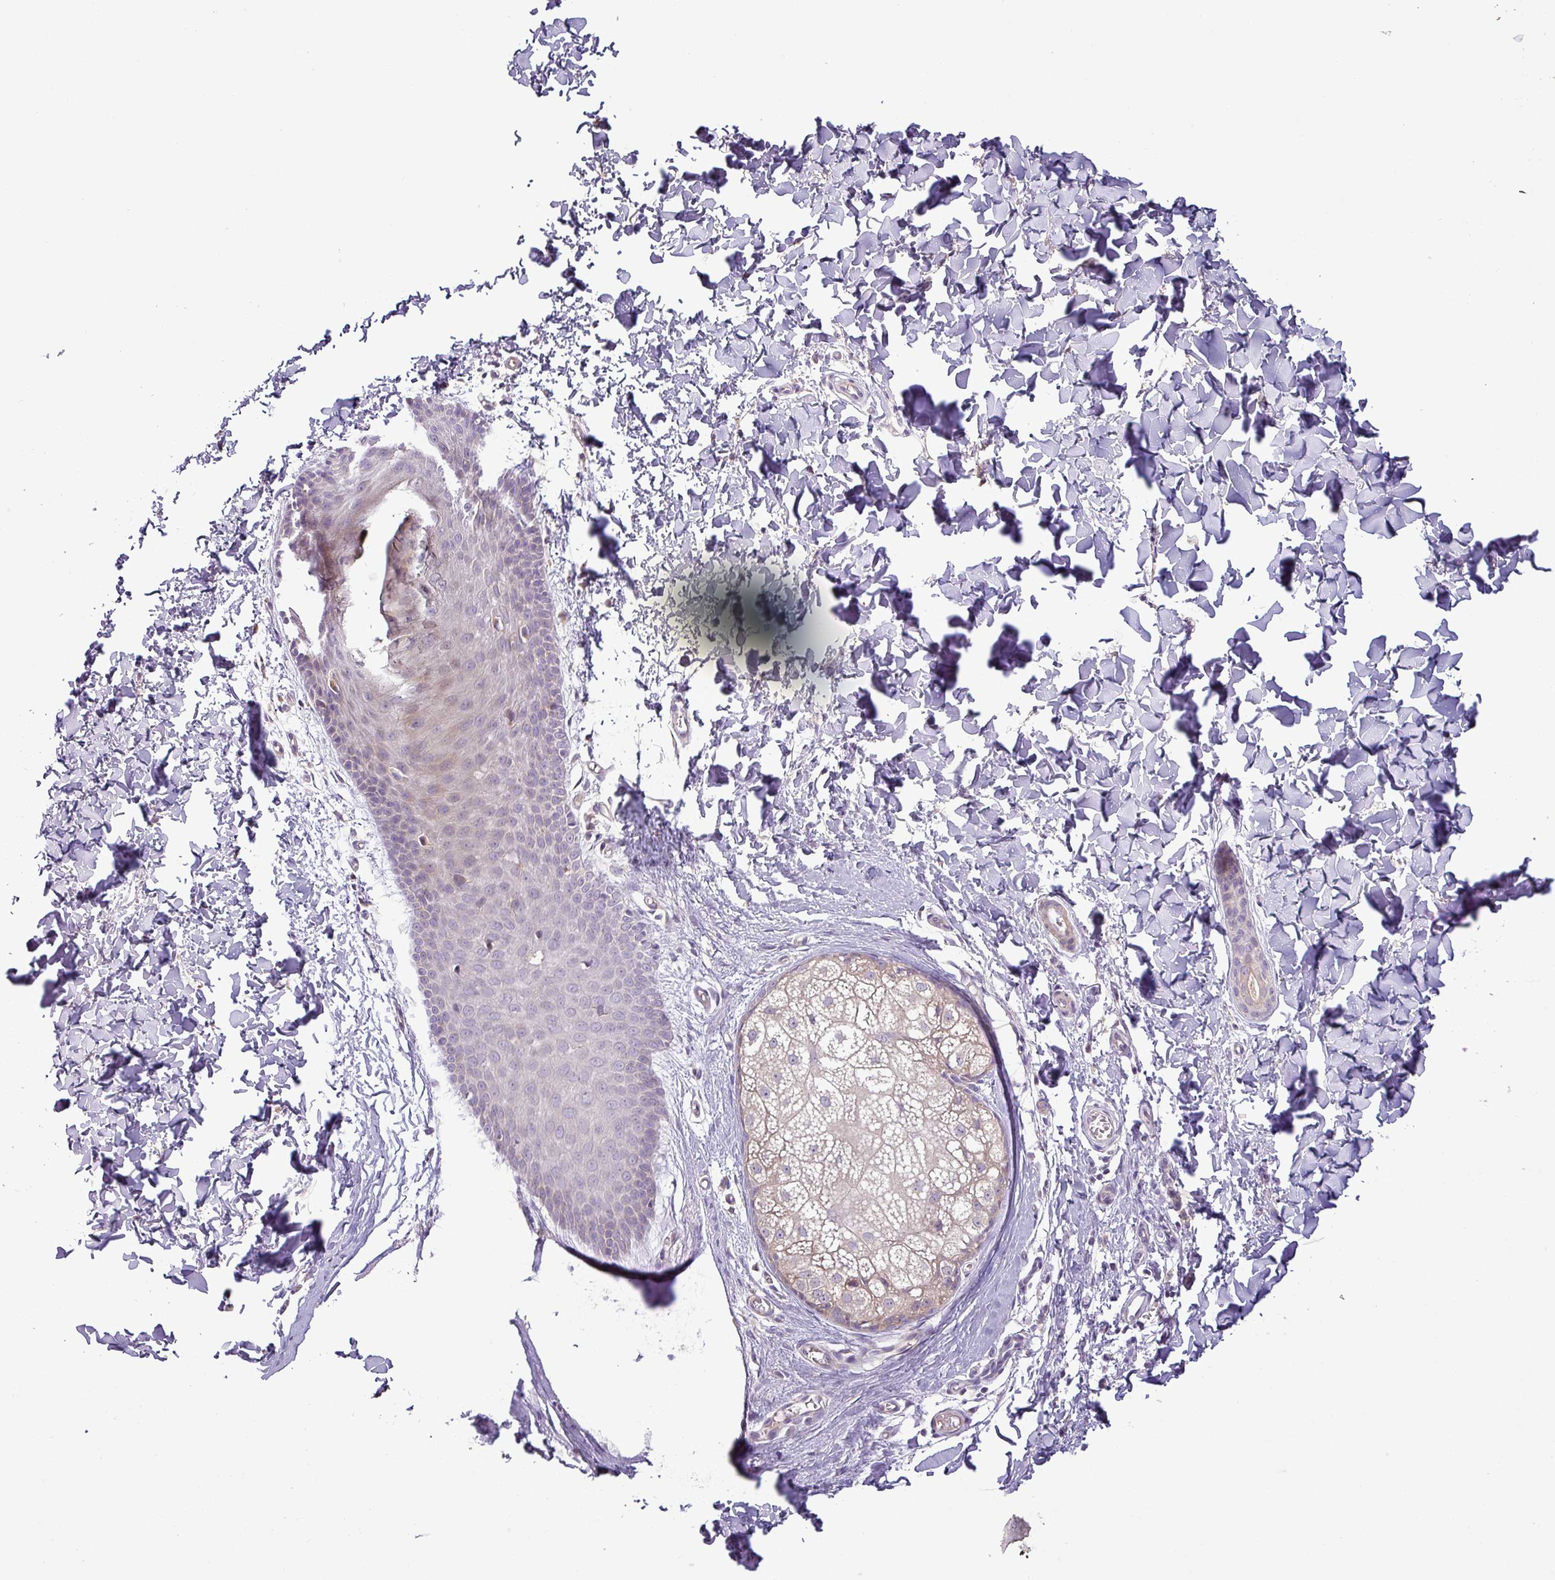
{"staining": {"intensity": "negative", "quantity": "none", "location": "none"}, "tissue": "skin", "cell_type": "Fibroblasts", "image_type": "normal", "snomed": [{"axis": "morphology", "description": "Normal tissue, NOS"}, {"axis": "topography", "description": "Skin"}], "caption": "A high-resolution image shows IHC staining of benign skin, which reveals no significant expression in fibroblasts. (Stains: DAB (3,3'-diaminobenzidine) immunohistochemistry (IHC) with hematoxylin counter stain, Microscopy: brightfield microscopy at high magnification).", "gene": "MOCS3", "patient": {"sex": "male", "age": 36}}